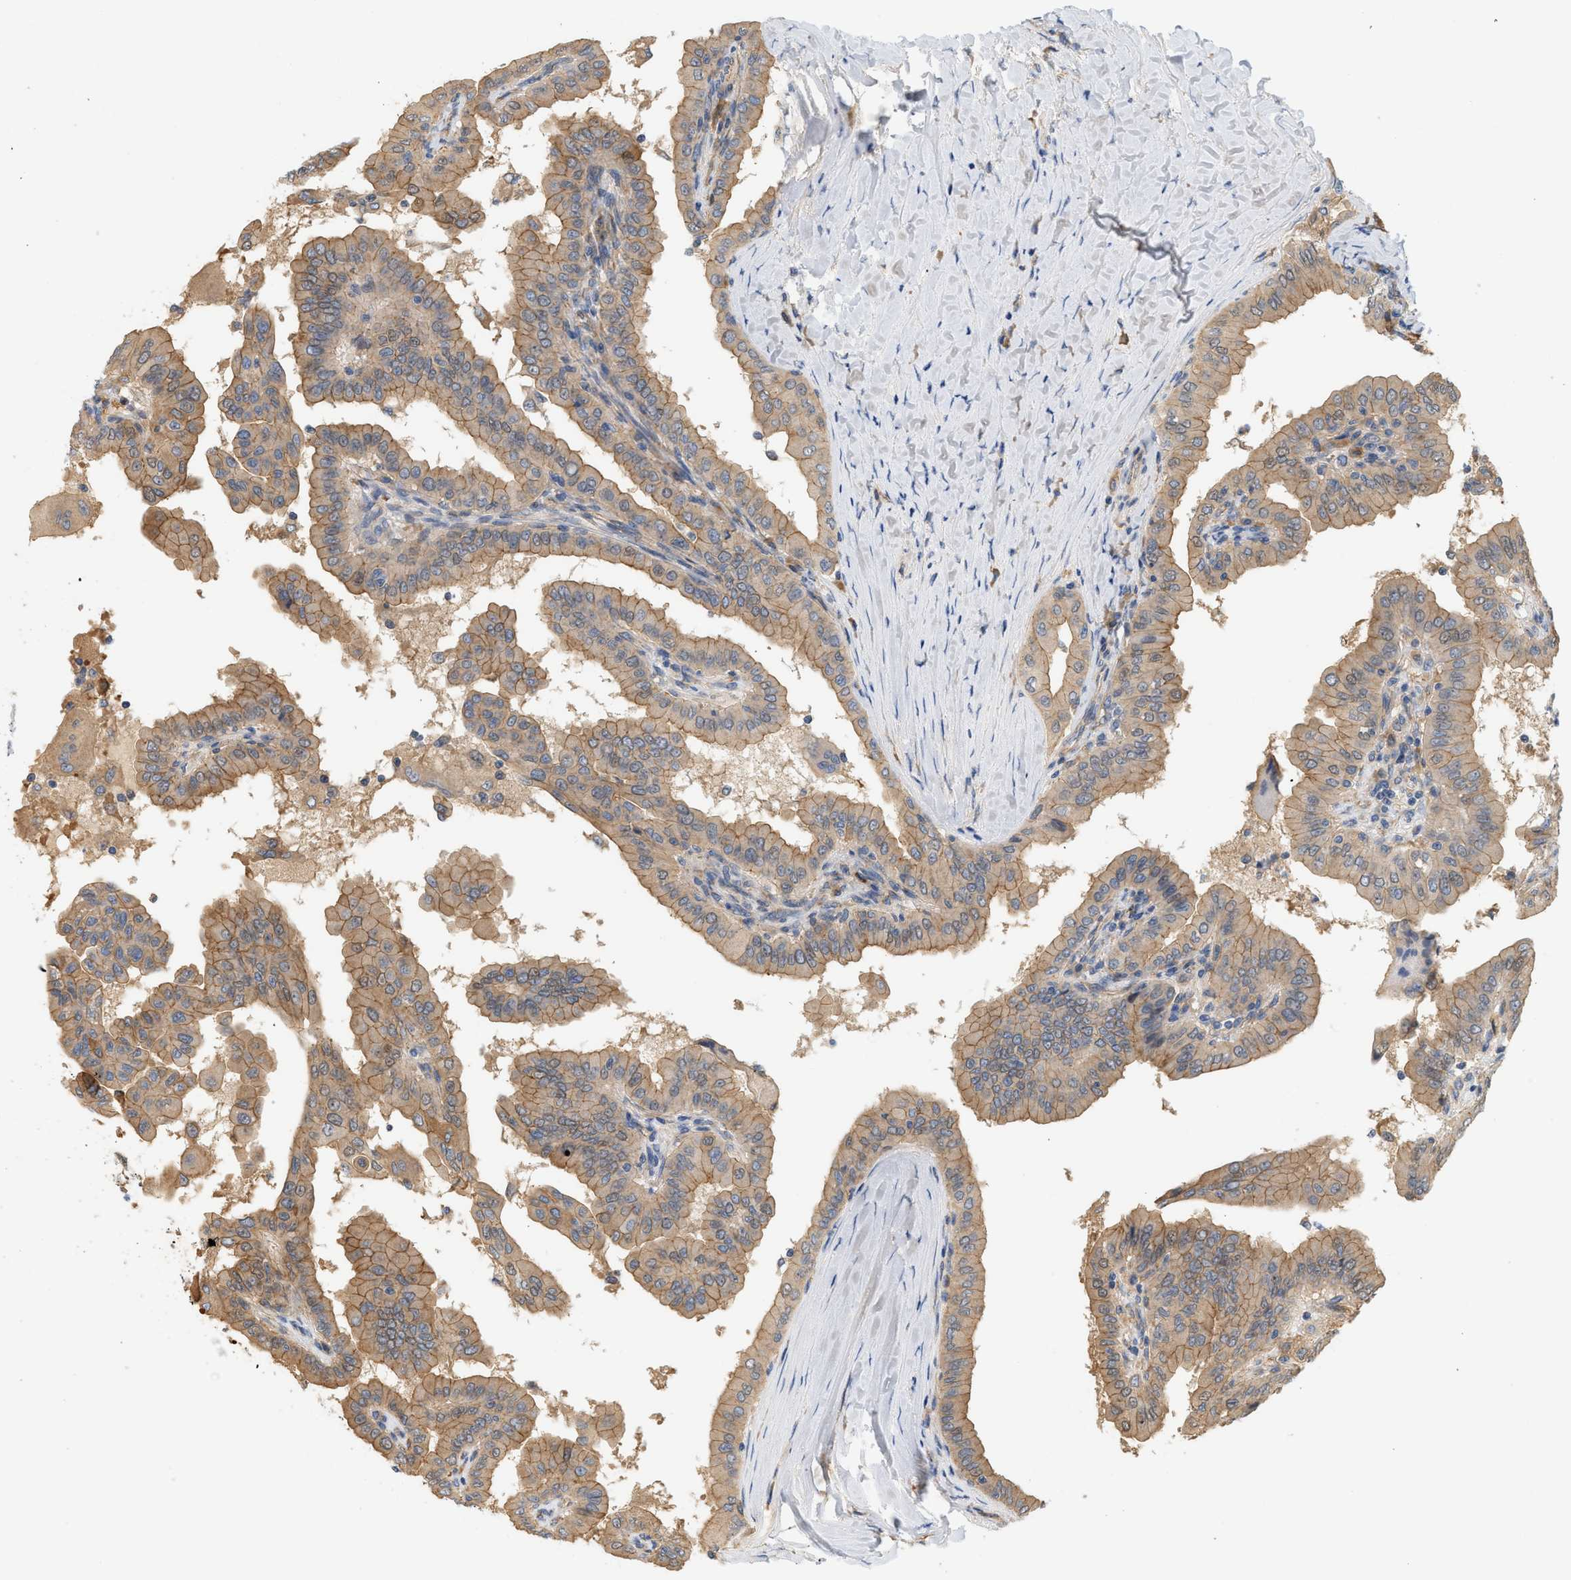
{"staining": {"intensity": "weak", "quantity": ">75%", "location": "cytoplasmic/membranous"}, "tissue": "thyroid cancer", "cell_type": "Tumor cells", "image_type": "cancer", "snomed": [{"axis": "morphology", "description": "Papillary adenocarcinoma, NOS"}, {"axis": "topography", "description": "Thyroid gland"}], "caption": "Immunohistochemistry photomicrograph of neoplastic tissue: thyroid cancer stained using IHC exhibits low levels of weak protein expression localized specifically in the cytoplasmic/membranous of tumor cells, appearing as a cytoplasmic/membranous brown color.", "gene": "CTXN1", "patient": {"sex": "male", "age": 33}}